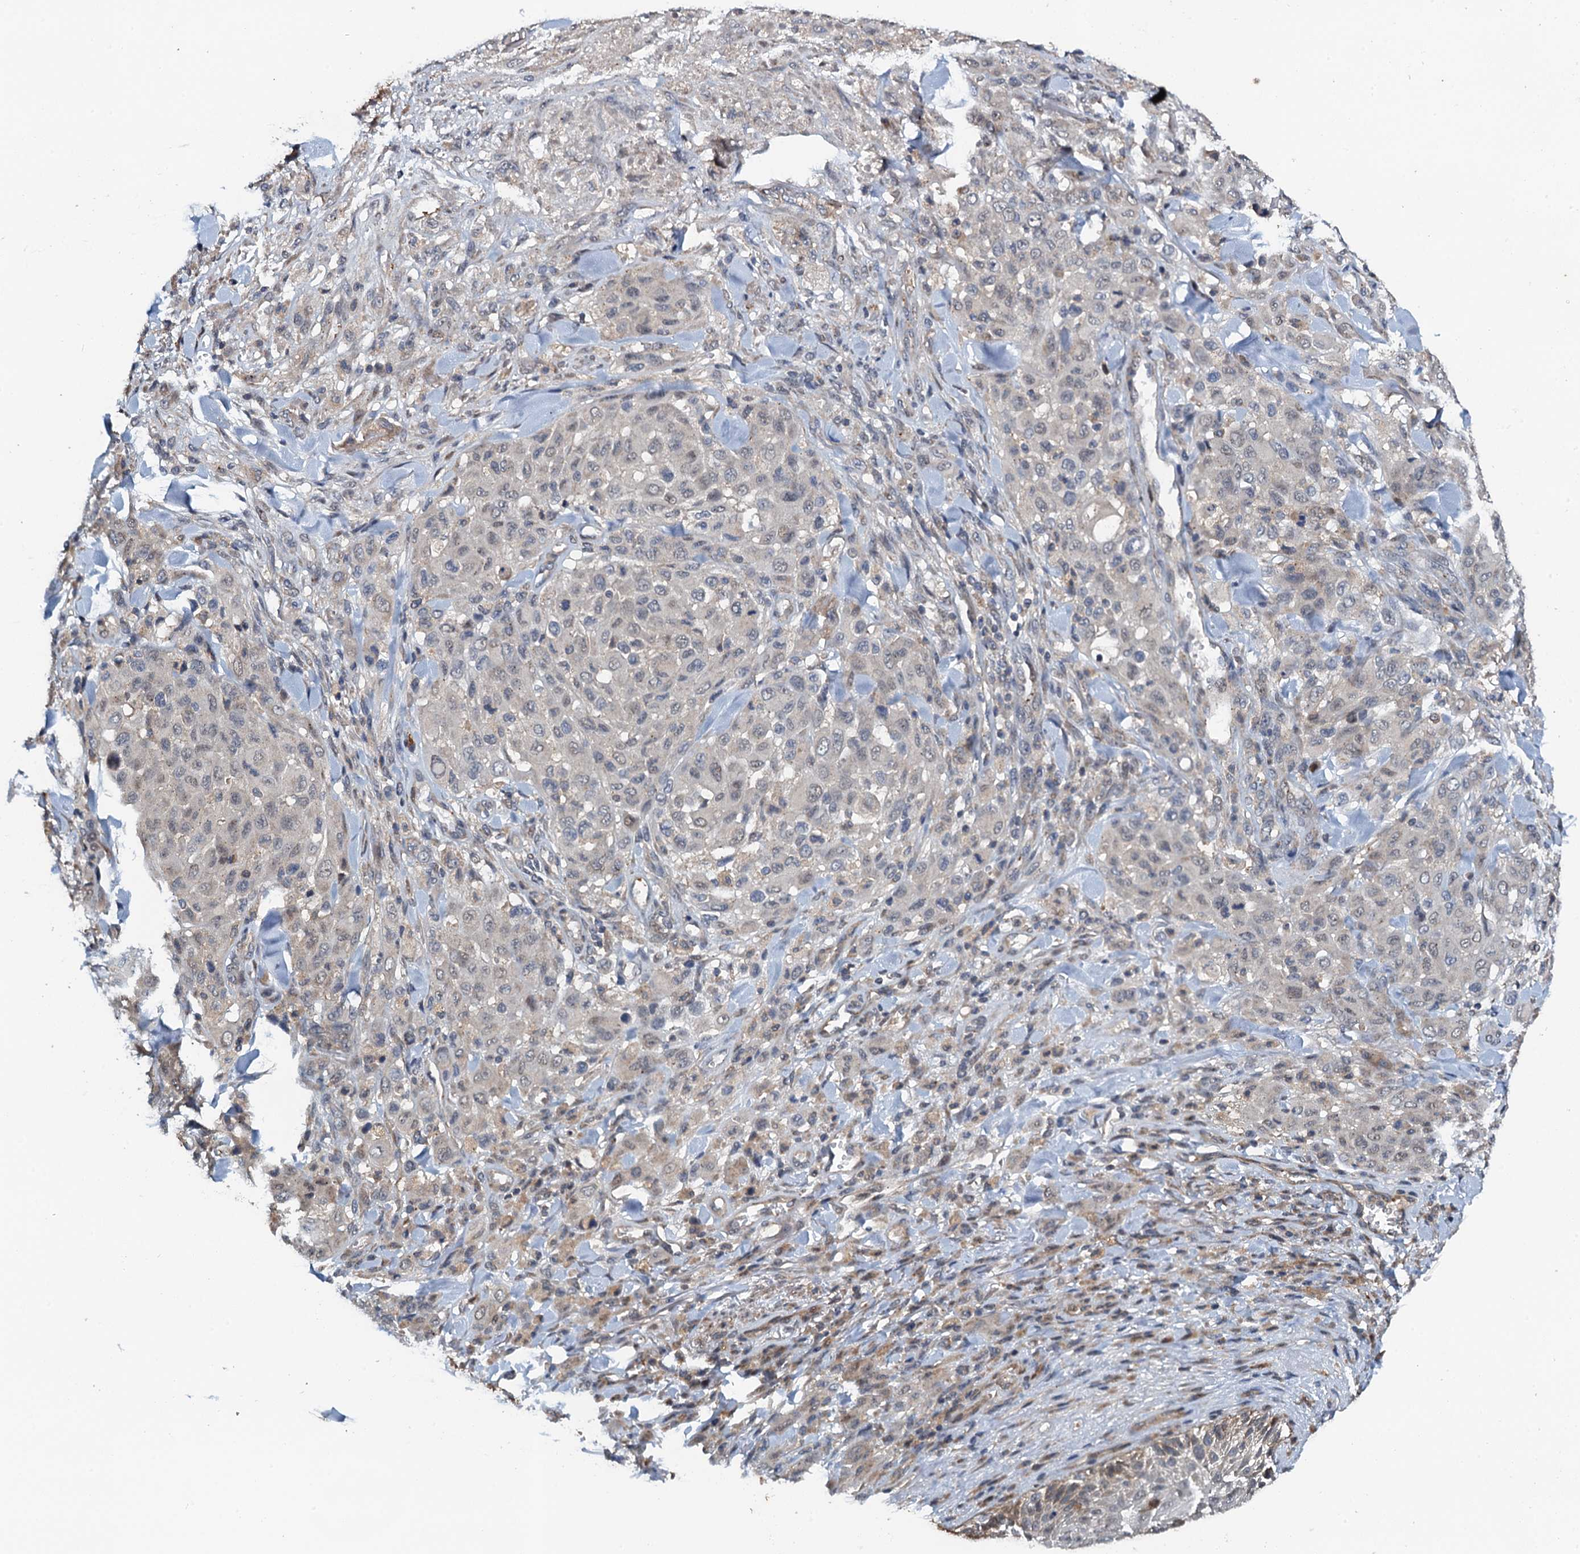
{"staining": {"intensity": "weak", "quantity": "<25%", "location": "nuclear"}, "tissue": "melanoma", "cell_type": "Tumor cells", "image_type": "cancer", "snomed": [{"axis": "morphology", "description": "Malignant melanoma, Metastatic site"}, {"axis": "topography", "description": "Skin"}], "caption": "Melanoma was stained to show a protein in brown. There is no significant positivity in tumor cells.", "gene": "ZNF606", "patient": {"sex": "female", "age": 81}}